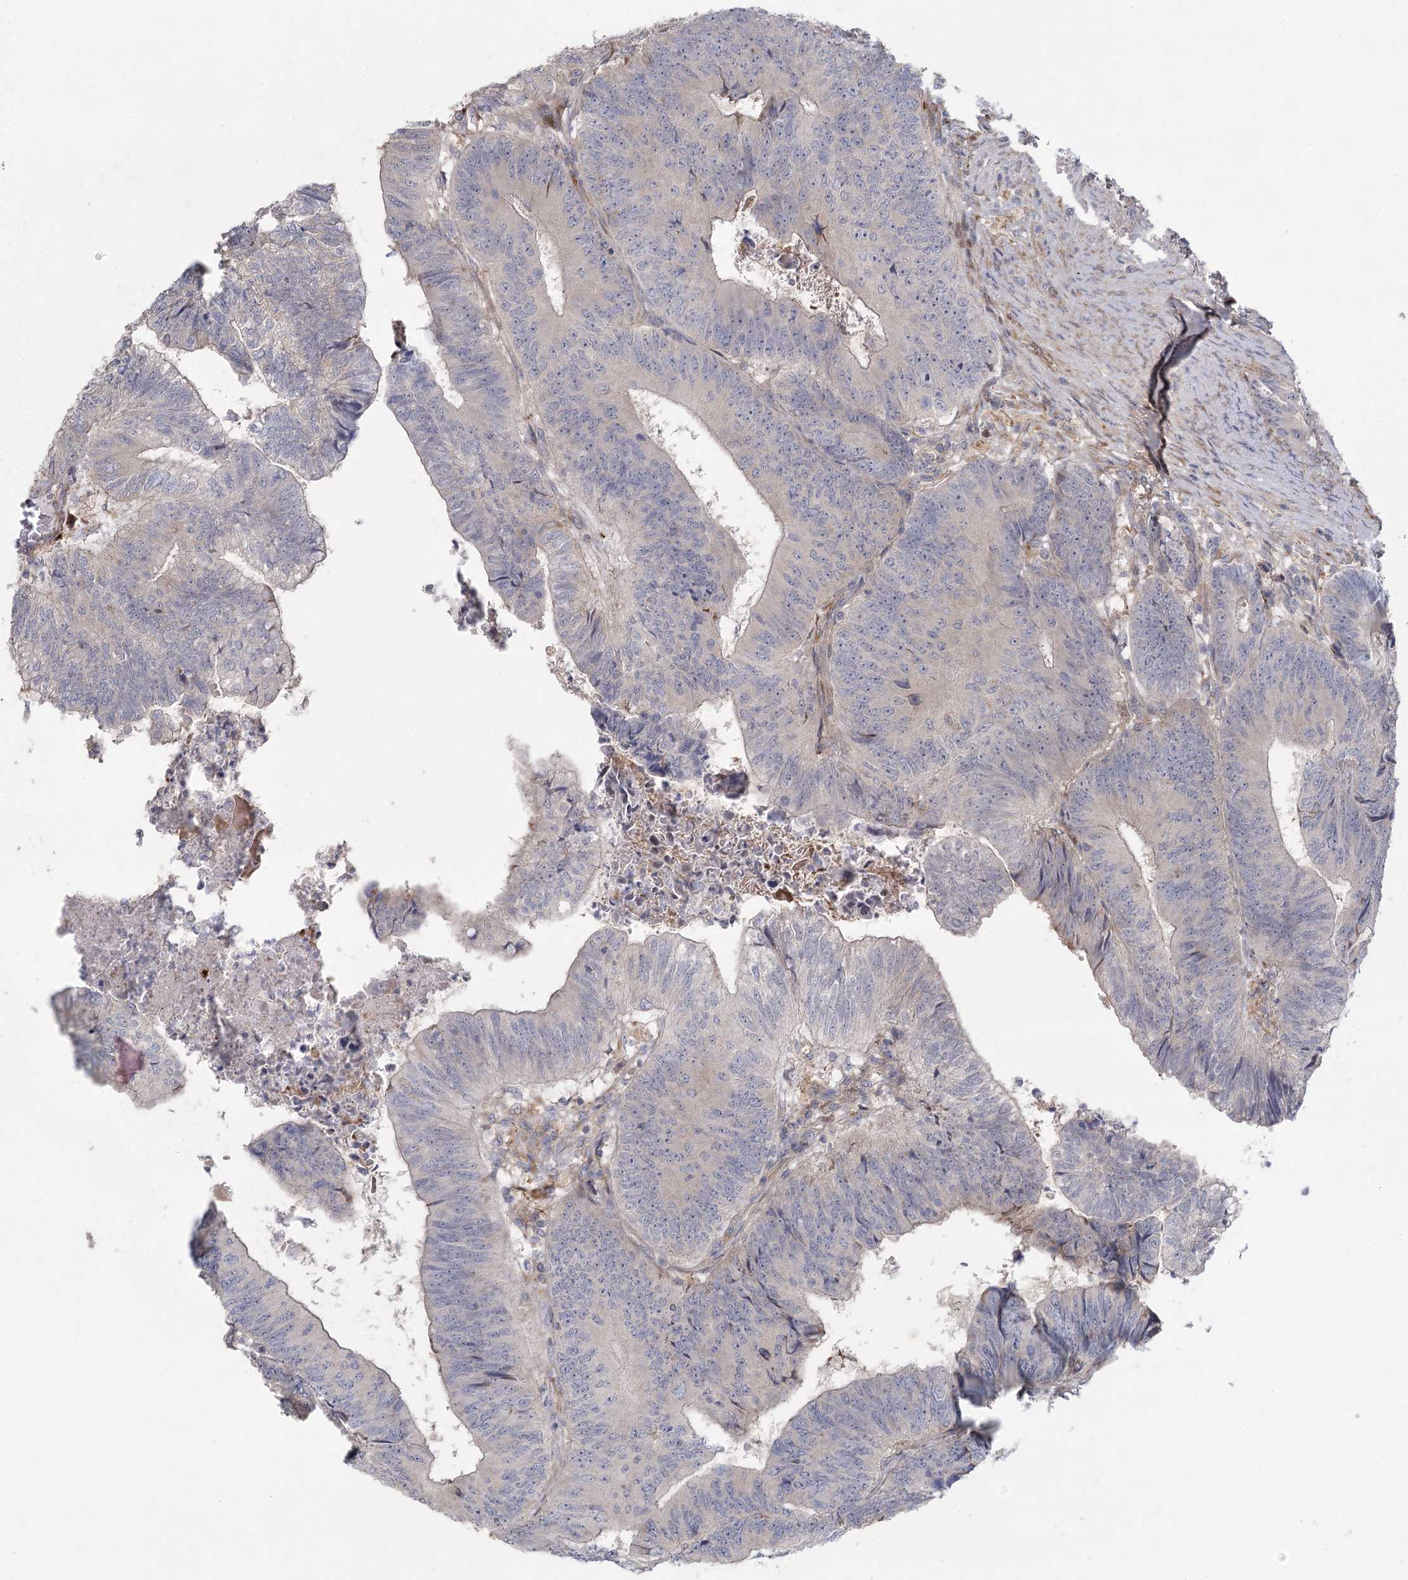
{"staining": {"intensity": "negative", "quantity": "none", "location": "none"}, "tissue": "colorectal cancer", "cell_type": "Tumor cells", "image_type": "cancer", "snomed": [{"axis": "morphology", "description": "Adenocarcinoma, NOS"}, {"axis": "topography", "description": "Colon"}], "caption": "Immunohistochemistry histopathology image of adenocarcinoma (colorectal) stained for a protein (brown), which reveals no positivity in tumor cells.", "gene": "FAM110C", "patient": {"sex": "female", "age": 67}}